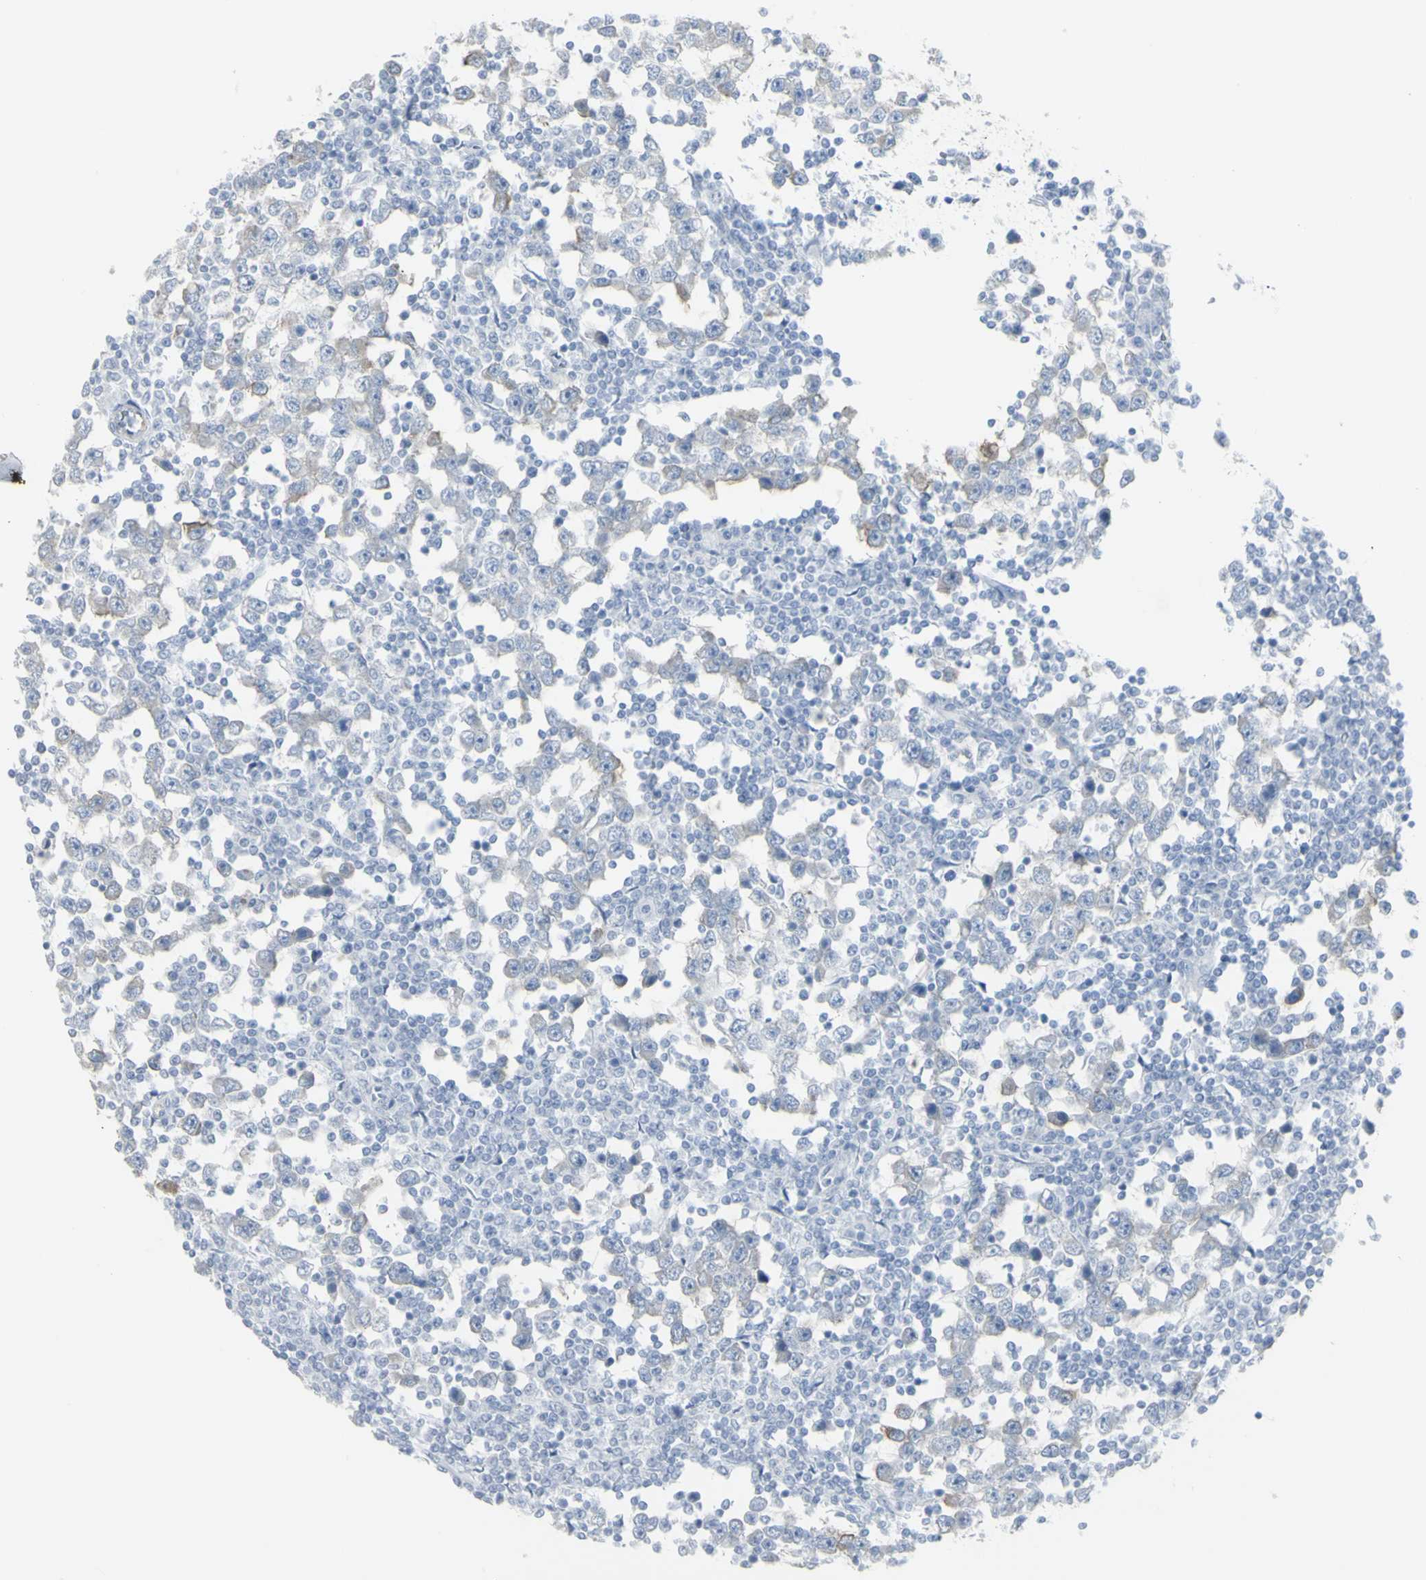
{"staining": {"intensity": "weak", "quantity": "<25%", "location": "cytoplasmic/membranous"}, "tissue": "testis cancer", "cell_type": "Tumor cells", "image_type": "cancer", "snomed": [{"axis": "morphology", "description": "Seminoma, NOS"}, {"axis": "topography", "description": "Testis"}], "caption": "This is an immunohistochemistry photomicrograph of human testis cancer (seminoma). There is no staining in tumor cells.", "gene": "ENSG00000198211", "patient": {"sex": "male", "age": 65}}